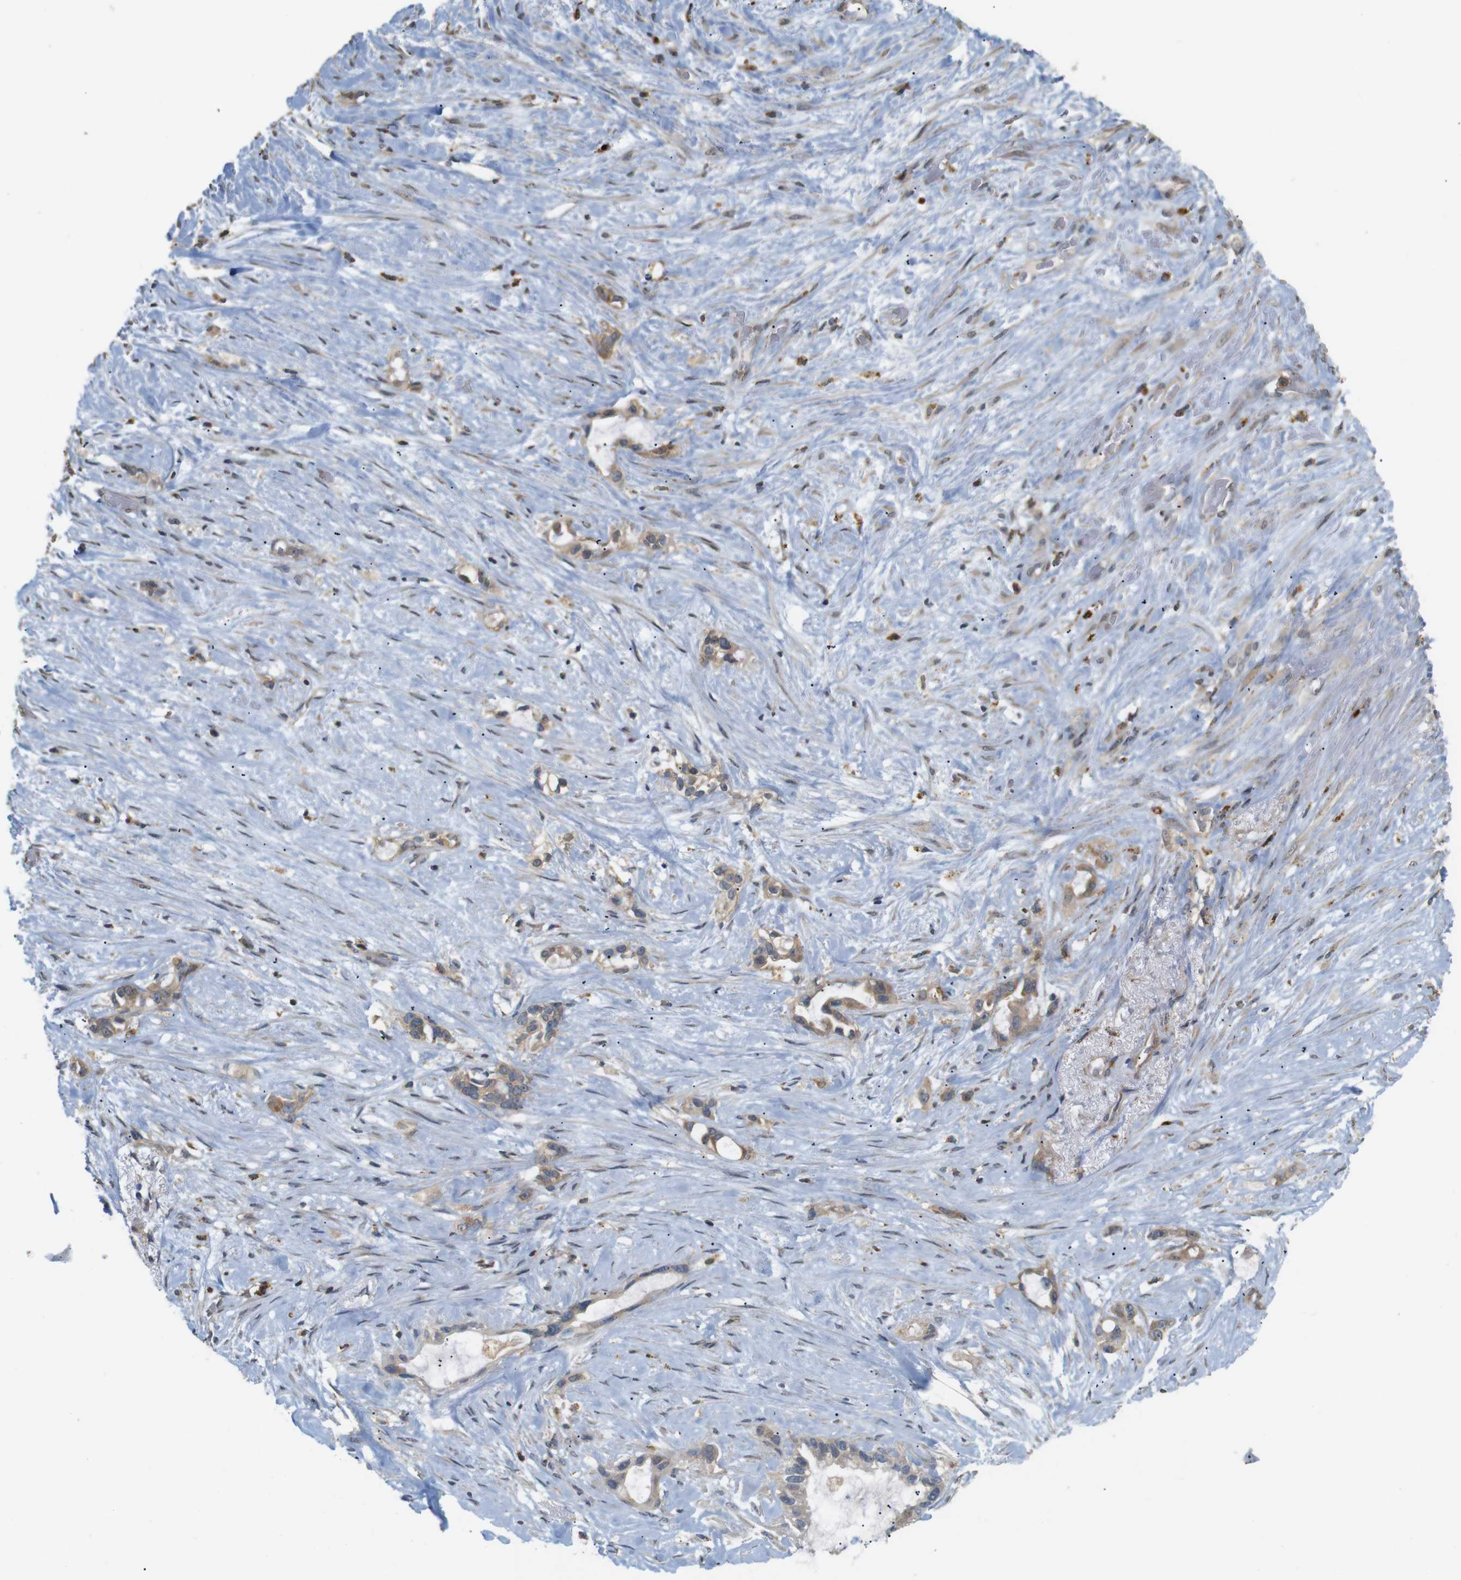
{"staining": {"intensity": "moderate", "quantity": ">75%", "location": "cytoplasmic/membranous"}, "tissue": "liver cancer", "cell_type": "Tumor cells", "image_type": "cancer", "snomed": [{"axis": "morphology", "description": "Cholangiocarcinoma"}, {"axis": "topography", "description": "Liver"}], "caption": "Immunohistochemical staining of human liver cancer (cholangiocarcinoma) shows medium levels of moderate cytoplasmic/membranous protein expression in about >75% of tumor cells.", "gene": "KSR1", "patient": {"sex": "female", "age": 65}}